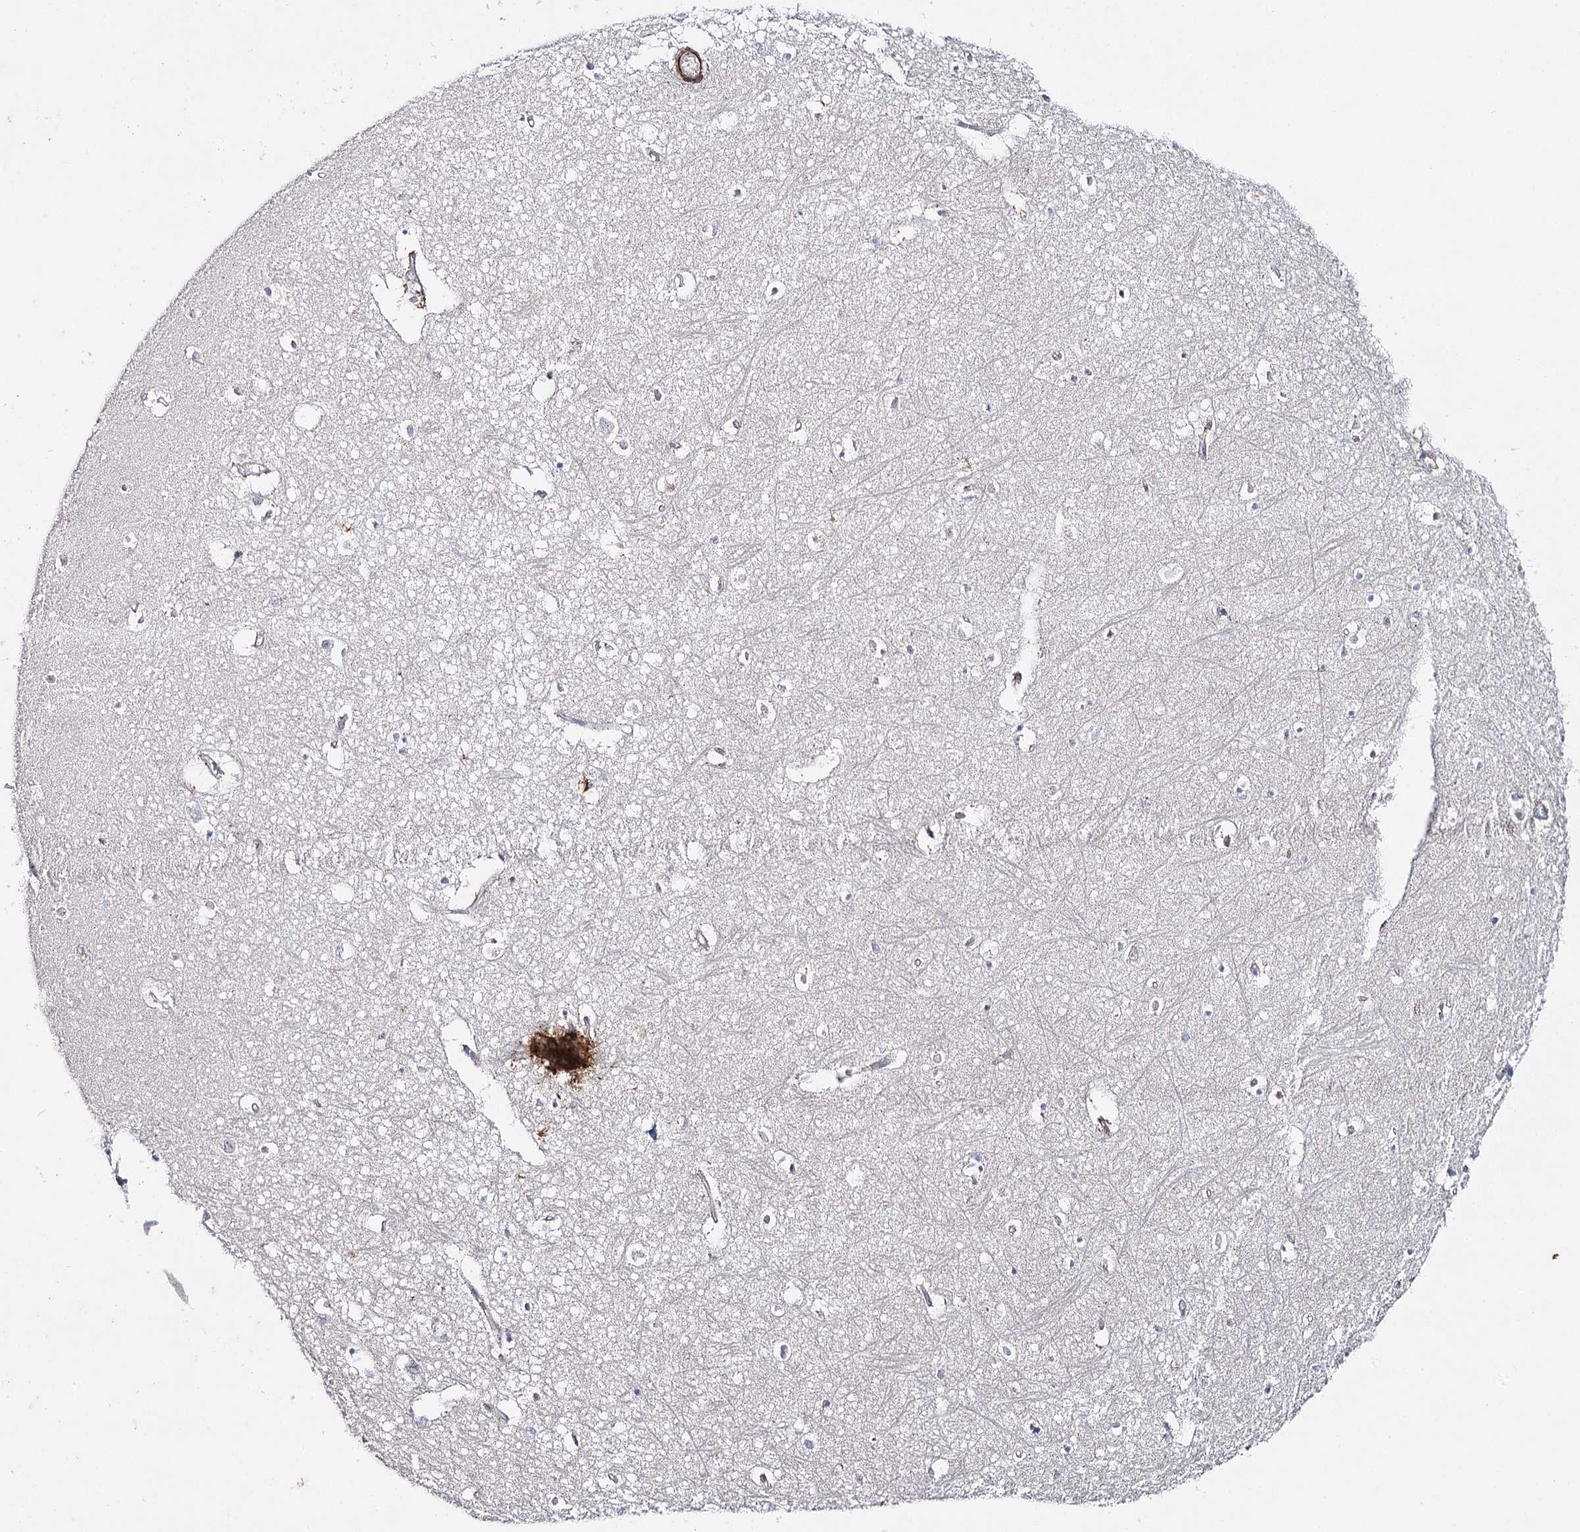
{"staining": {"intensity": "negative", "quantity": "none", "location": "none"}, "tissue": "hippocampus", "cell_type": "Glial cells", "image_type": "normal", "snomed": [{"axis": "morphology", "description": "Normal tissue, NOS"}, {"axis": "topography", "description": "Hippocampus"}], "caption": "IHC of unremarkable hippocampus reveals no staining in glial cells.", "gene": "AGXT2", "patient": {"sex": "female", "age": 64}}